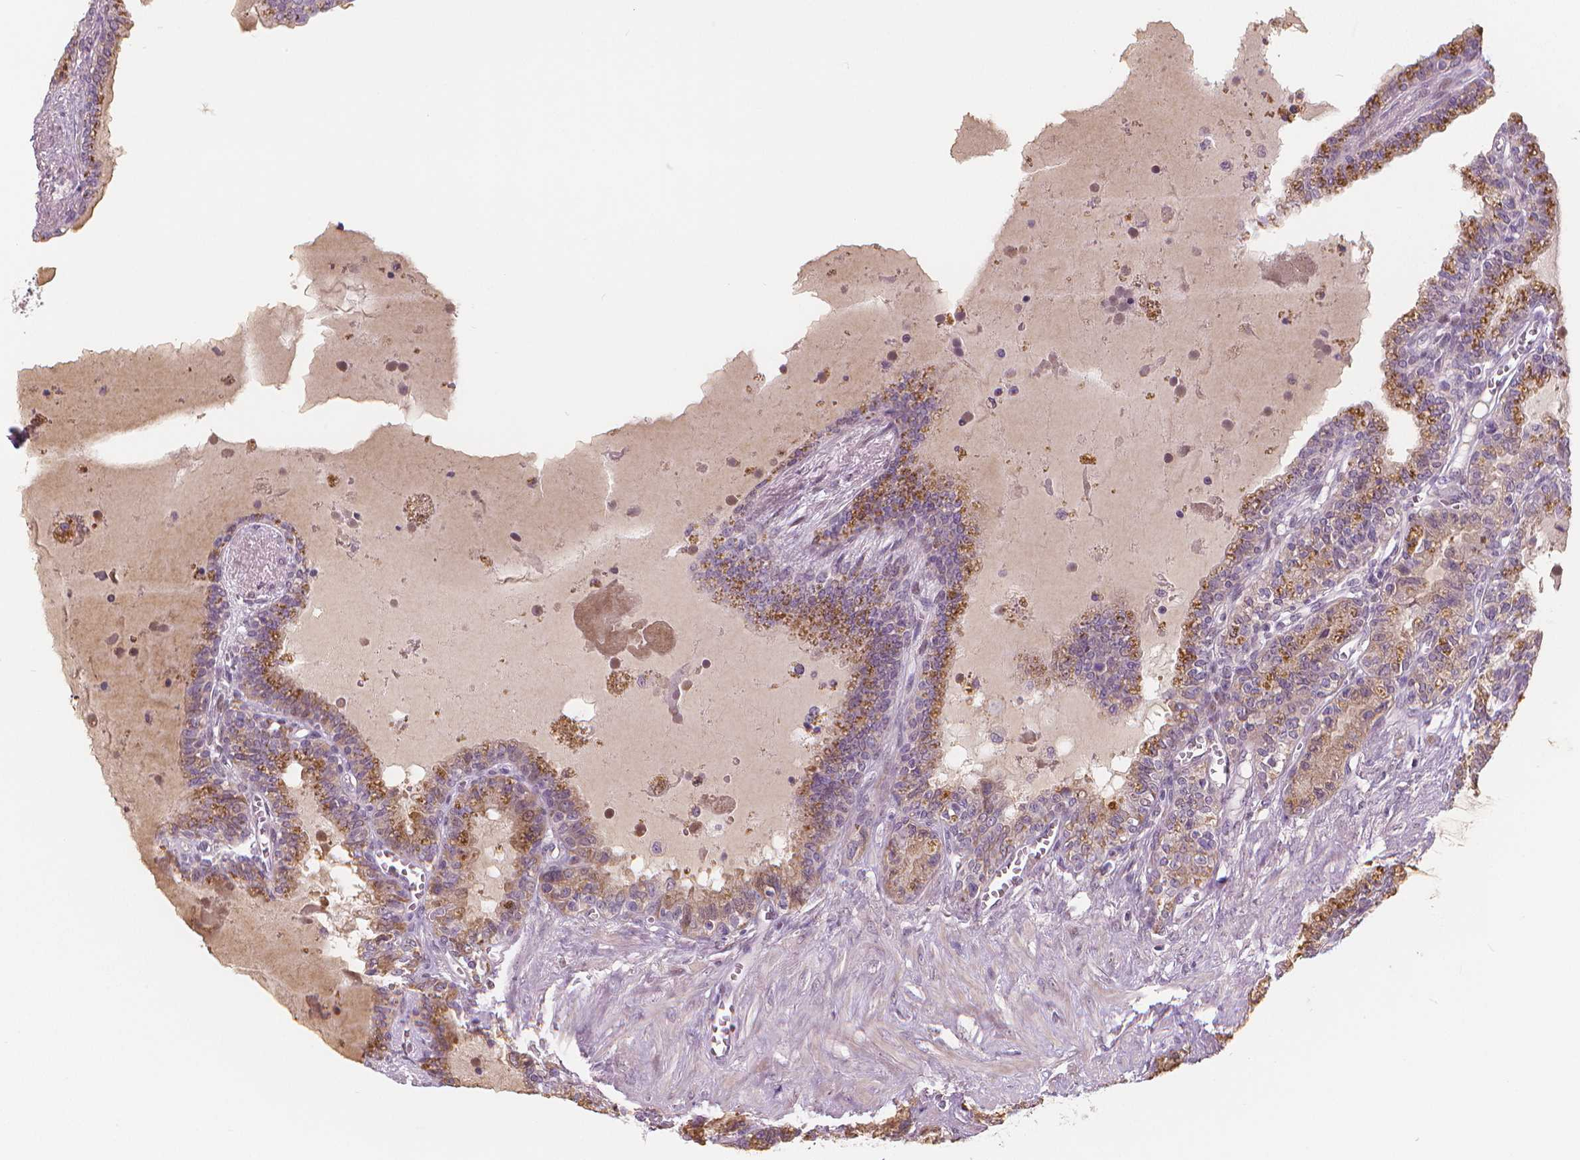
{"staining": {"intensity": "moderate", "quantity": "<25%", "location": "cytoplasmic/membranous"}, "tissue": "seminal vesicle", "cell_type": "Glandular cells", "image_type": "normal", "snomed": [{"axis": "morphology", "description": "Normal tissue, NOS"}, {"axis": "morphology", "description": "Urothelial carcinoma, NOS"}, {"axis": "topography", "description": "Urinary bladder"}, {"axis": "topography", "description": "Seminal veicle"}], "caption": "IHC micrograph of unremarkable seminal vesicle: human seminal vesicle stained using immunohistochemistry (IHC) shows low levels of moderate protein expression localized specifically in the cytoplasmic/membranous of glandular cells, appearing as a cytoplasmic/membranous brown color.", "gene": "RNASE7", "patient": {"sex": "male", "age": 76}}